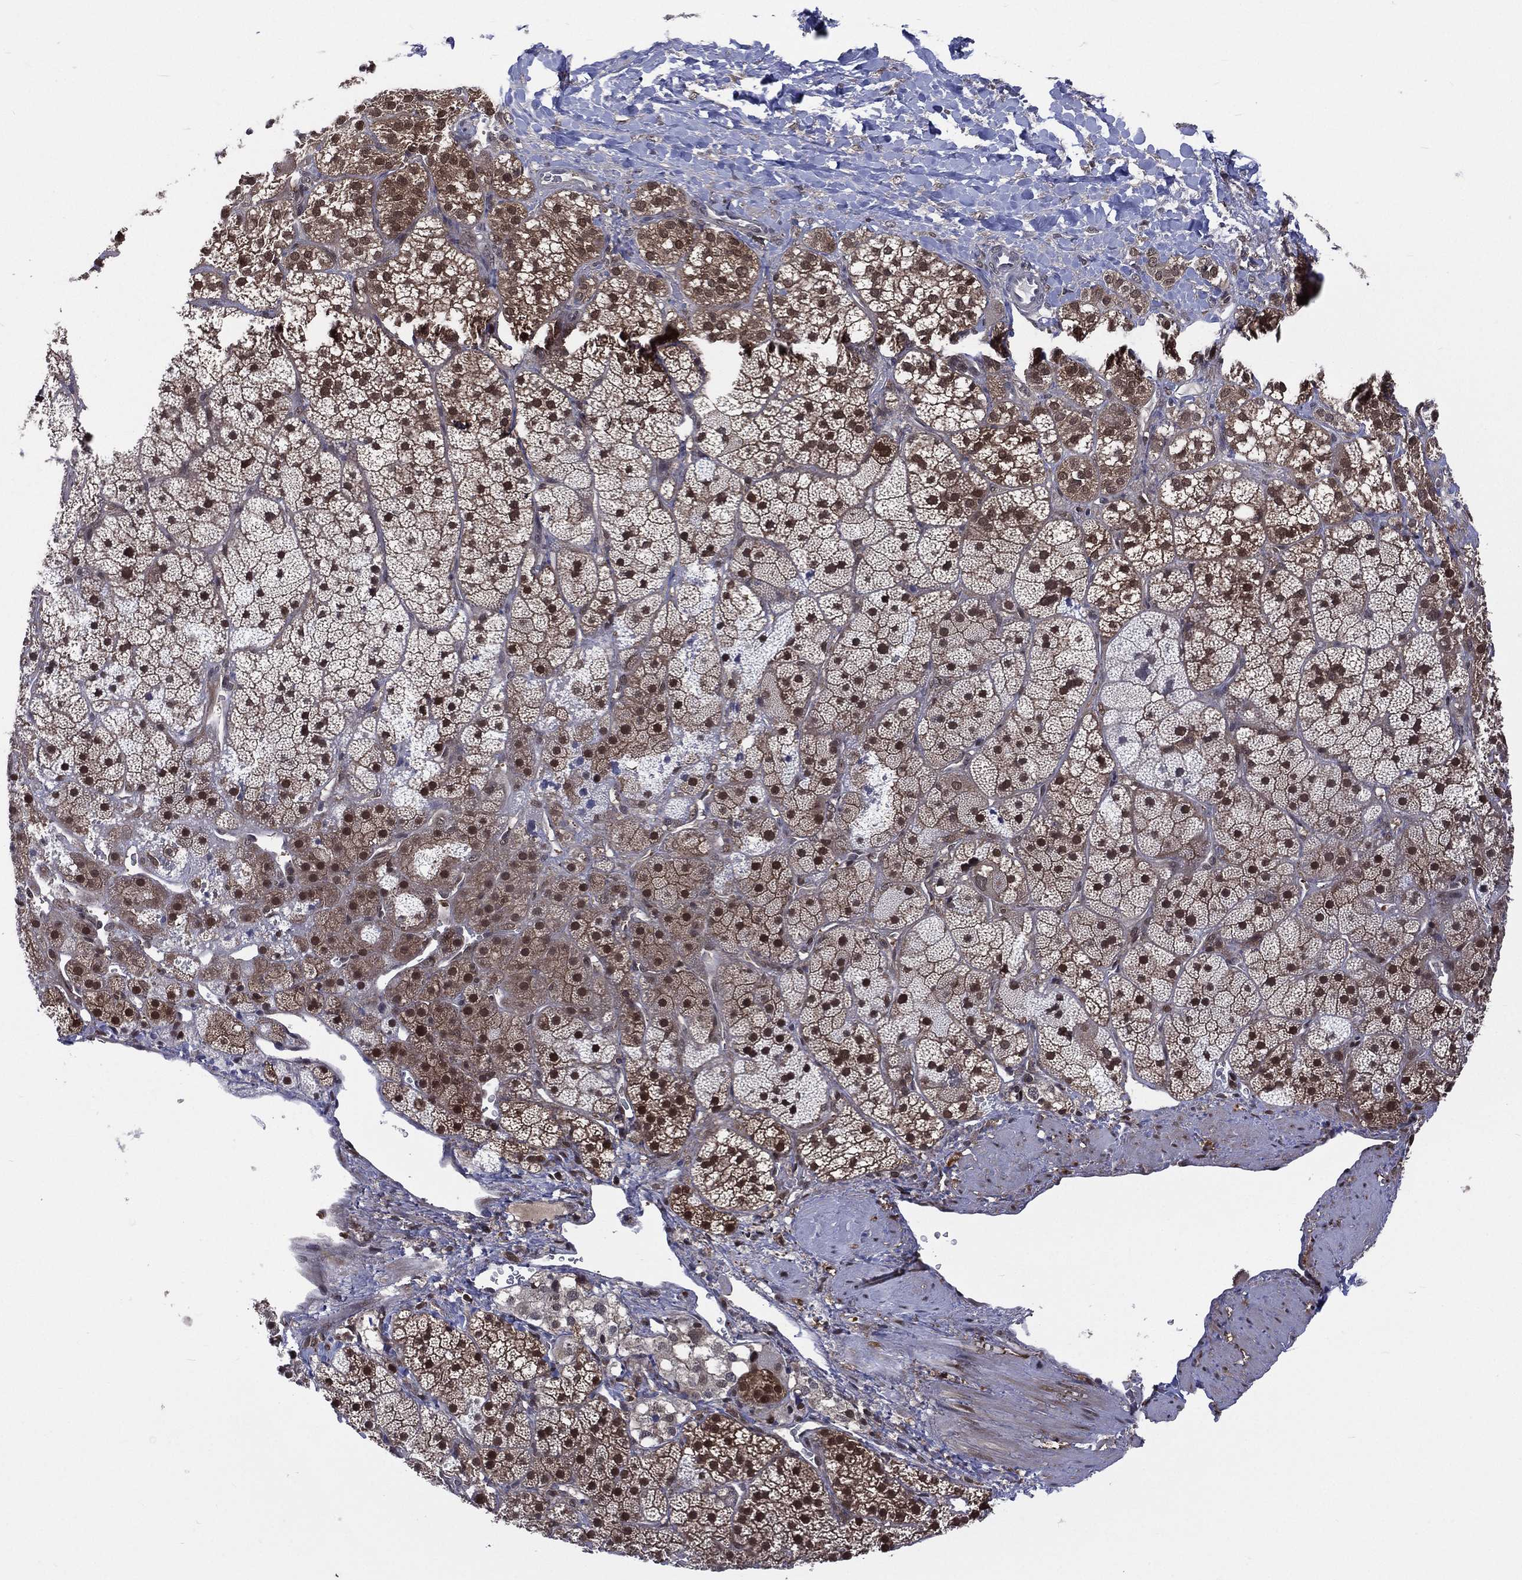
{"staining": {"intensity": "strong", "quantity": "<25%", "location": "nuclear"}, "tissue": "adrenal gland", "cell_type": "Glandular cells", "image_type": "normal", "snomed": [{"axis": "morphology", "description": "Normal tissue, NOS"}, {"axis": "topography", "description": "Adrenal gland"}], "caption": "Immunohistochemical staining of benign adrenal gland displays strong nuclear protein expression in approximately <25% of glandular cells. The staining was performed using DAB (3,3'-diaminobenzidine) to visualize the protein expression in brown, while the nuclei were stained in blue with hematoxylin (Magnification: 20x).", "gene": "MTAP", "patient": {"sex": "male", "age": 57}}